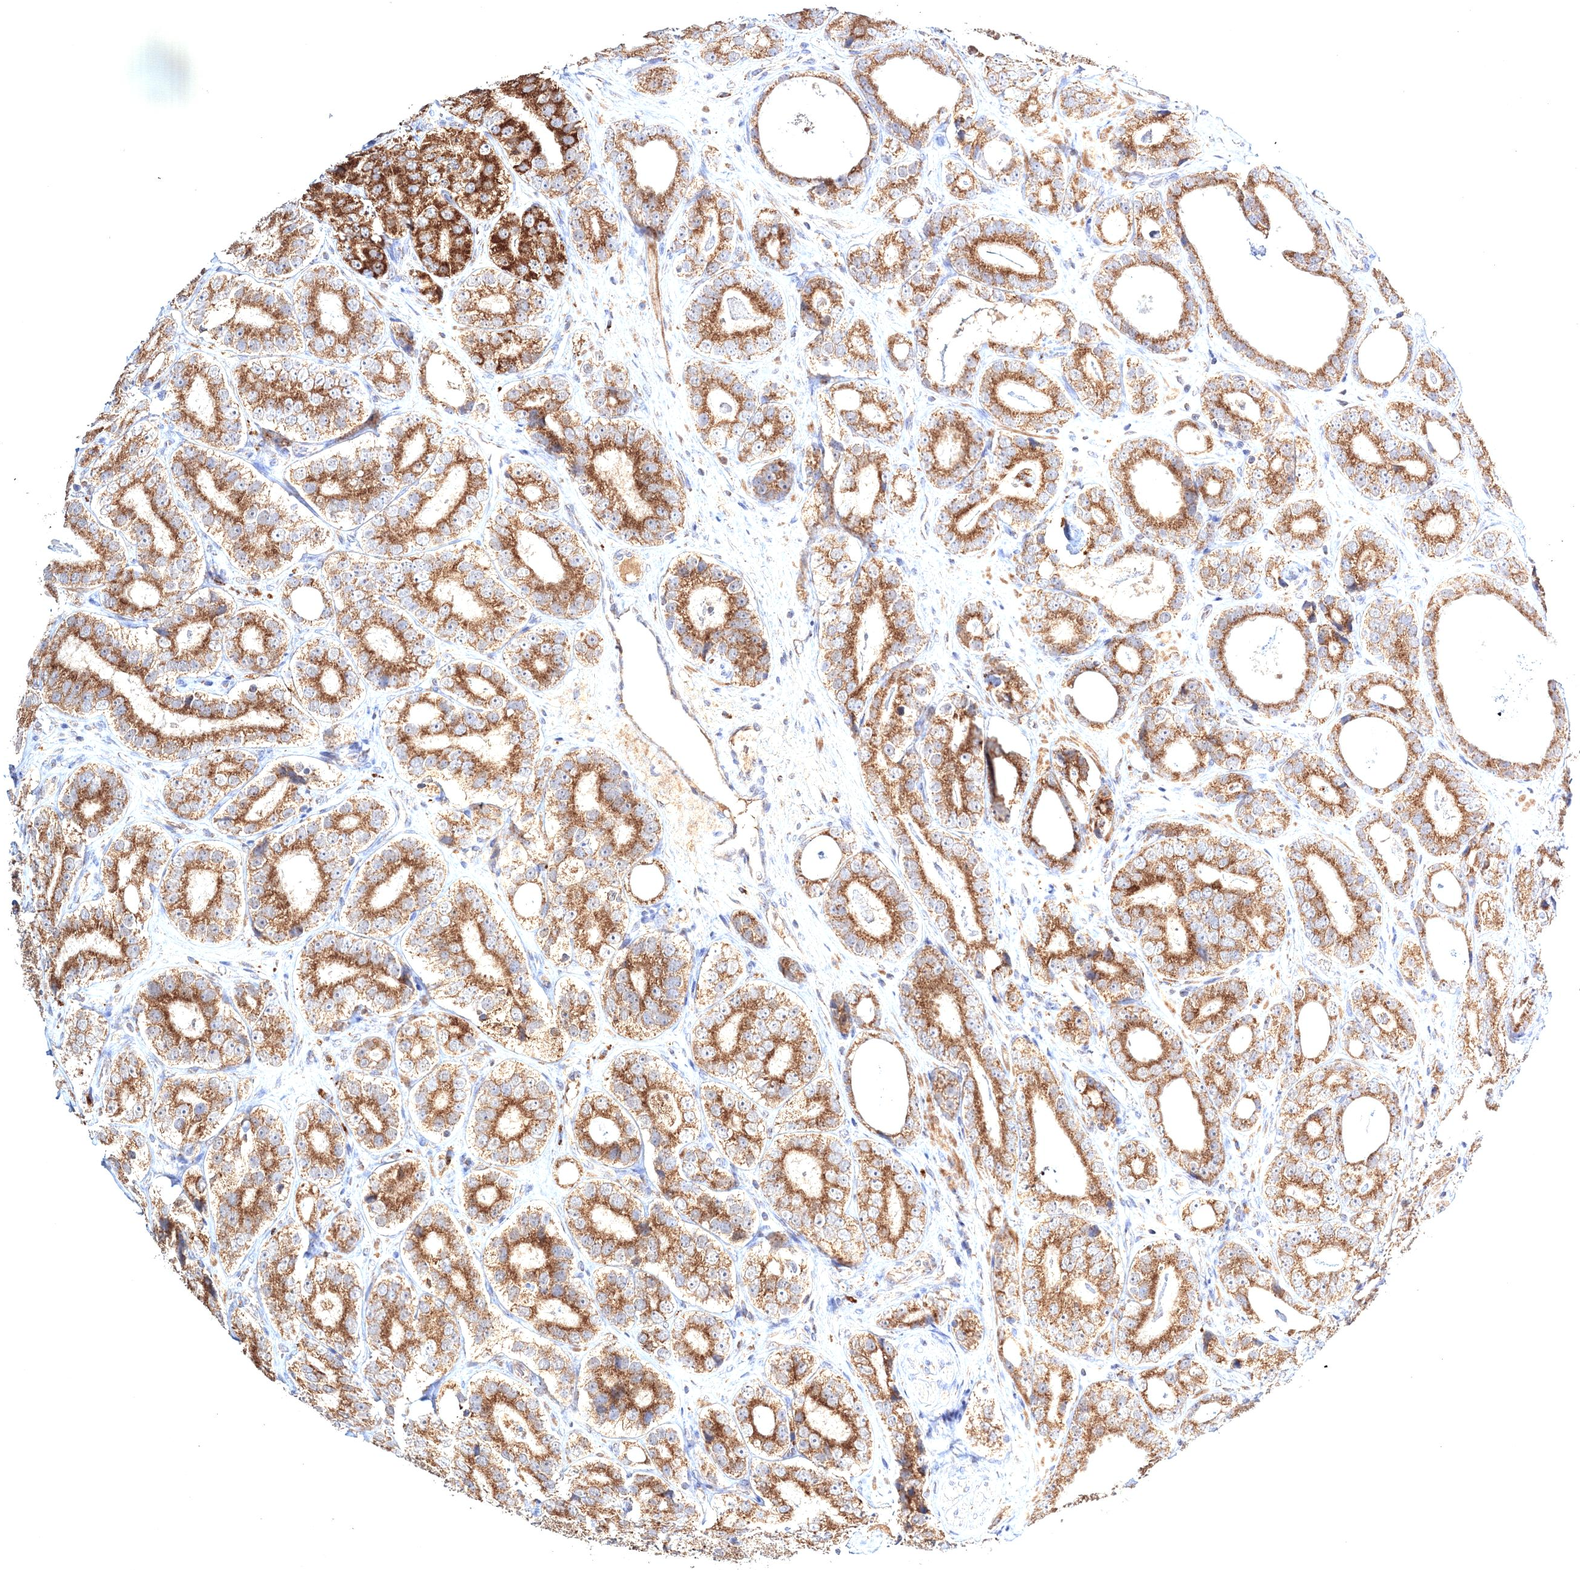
{"staining": {"intensity": "moderate", "quantity": ">75%", "location": "cytoplasmic/membranous"}, "tissue": "prostate cancer", "cell_type": "Tumor cells", "image_type": "cancer", "snomed": [{"axis": "morphology", "description": "Adenocarcinoma, High grade"}, {"axis": "topography", "description": "Prostate"}], "caption": "Prostate cancer (high-grade adenocarcinoma) tissue demonstrates moderate cytoplasmic/membranous expression in about >75% of tumor cells", "gene": "PEX13", "patient": {"sex": "male", "age": 56}}